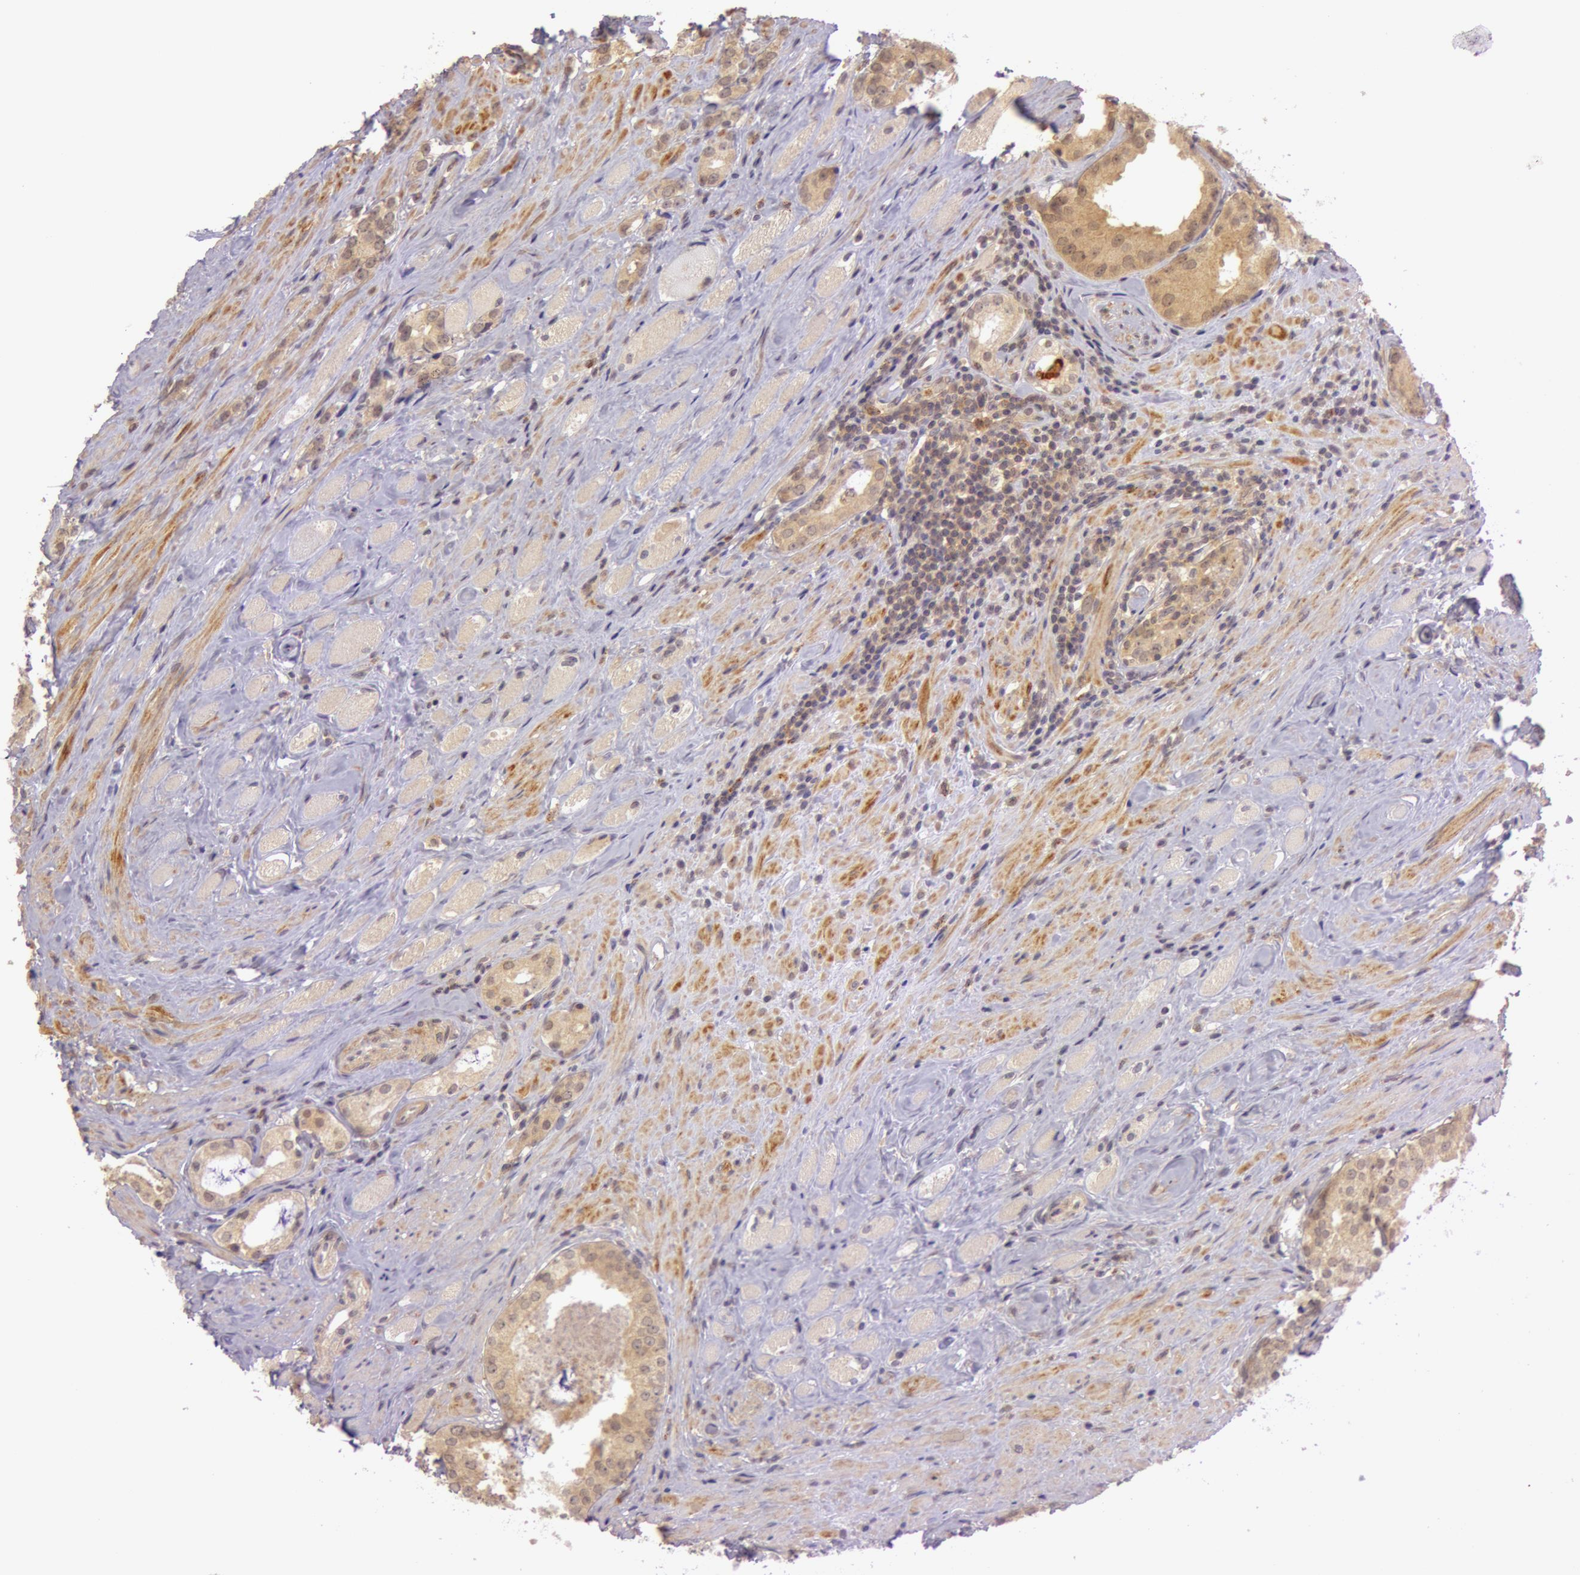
{"staining": {"intensity": "weak", "quantity": ">75%", "location": "cytoplasmic/membranous"}, "tissue": "prostate cancer", "cell_type": "Tumor cells", "image_type": "cancer", "snomed": [{"axis": "morphology", "description": "Adenocarcinoma, Medium grade"}, {"axis": "topography", "description": "Prostate"}], "caption": "IHC photomicrograph of human prostate cancer stained for a protein (brown), which exhibits low levels of weak cytoplasmic/membranous expression in about >75% of tumor cells.", "gene": "ATG2B", "patient": {"sex": "male", "age": 73}}